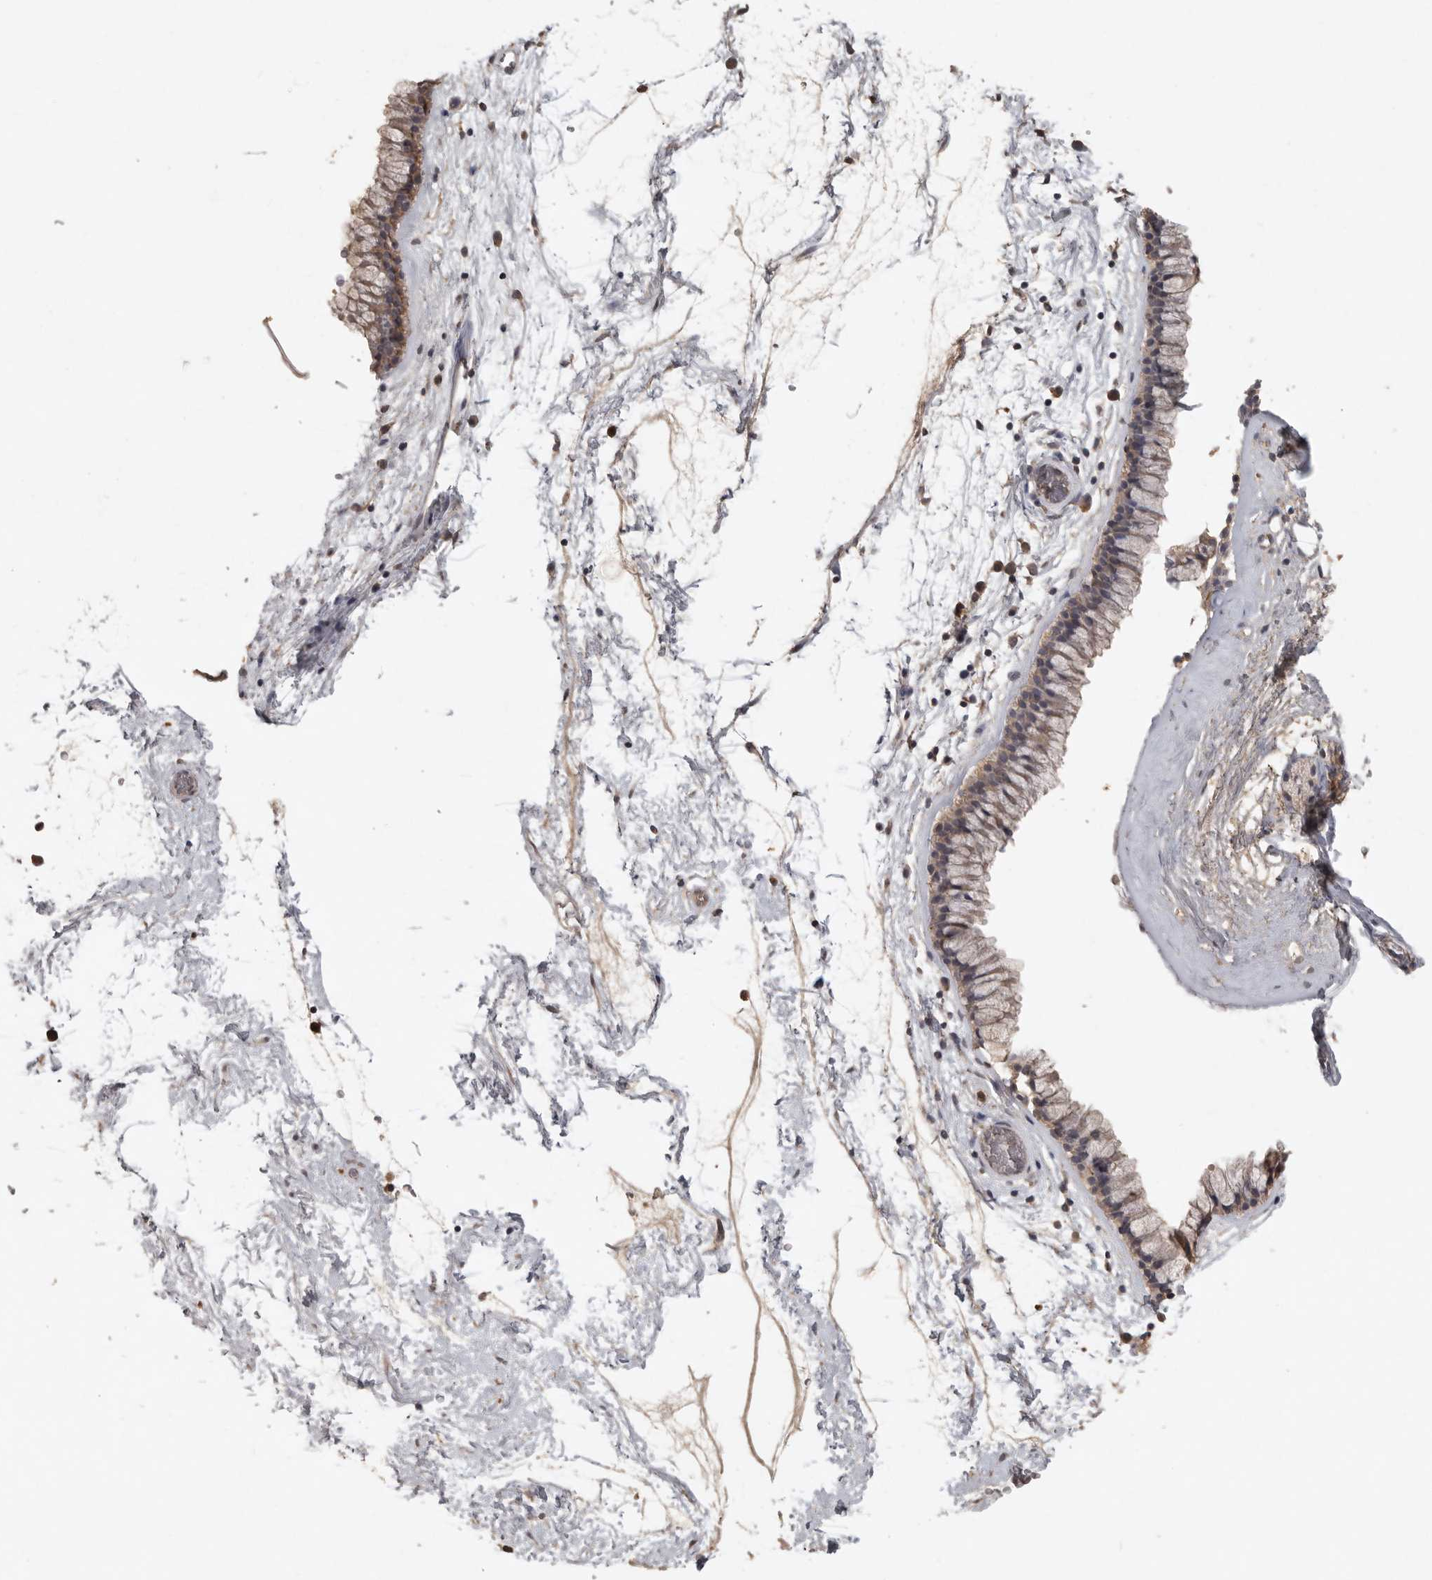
{"staining": {"intensity": "weak", "quantity": ">75%", "location": "cytoplasmic/membranous"}, "tissue": "nasopharynx", "cell_type": "Respiratory epithelial cells", "image_type": "normal", "snomed": [{"axis": "morphology", "description": "Normal tissue, NOS"}, {"axis": "morphology", "description": "Inflammation, NOS"}, {"axis": "topography", "description": "Nasopharynx"}], "caption": "Immunohistochemistry of normal human nasopharynx shows low levels of weak cytoplasmic/membranous expression in approximately >75% of respiratory epithelial cells. The staining was performed using DAB (3,3'-diaminobenzidine) to visualize the protein expression in brown, while the nuclei were stained in blue with hematoxylin (Magnification: 20x).", "gene": "ADAMTS4", "patient": {"sex": "male", "age": 48}}